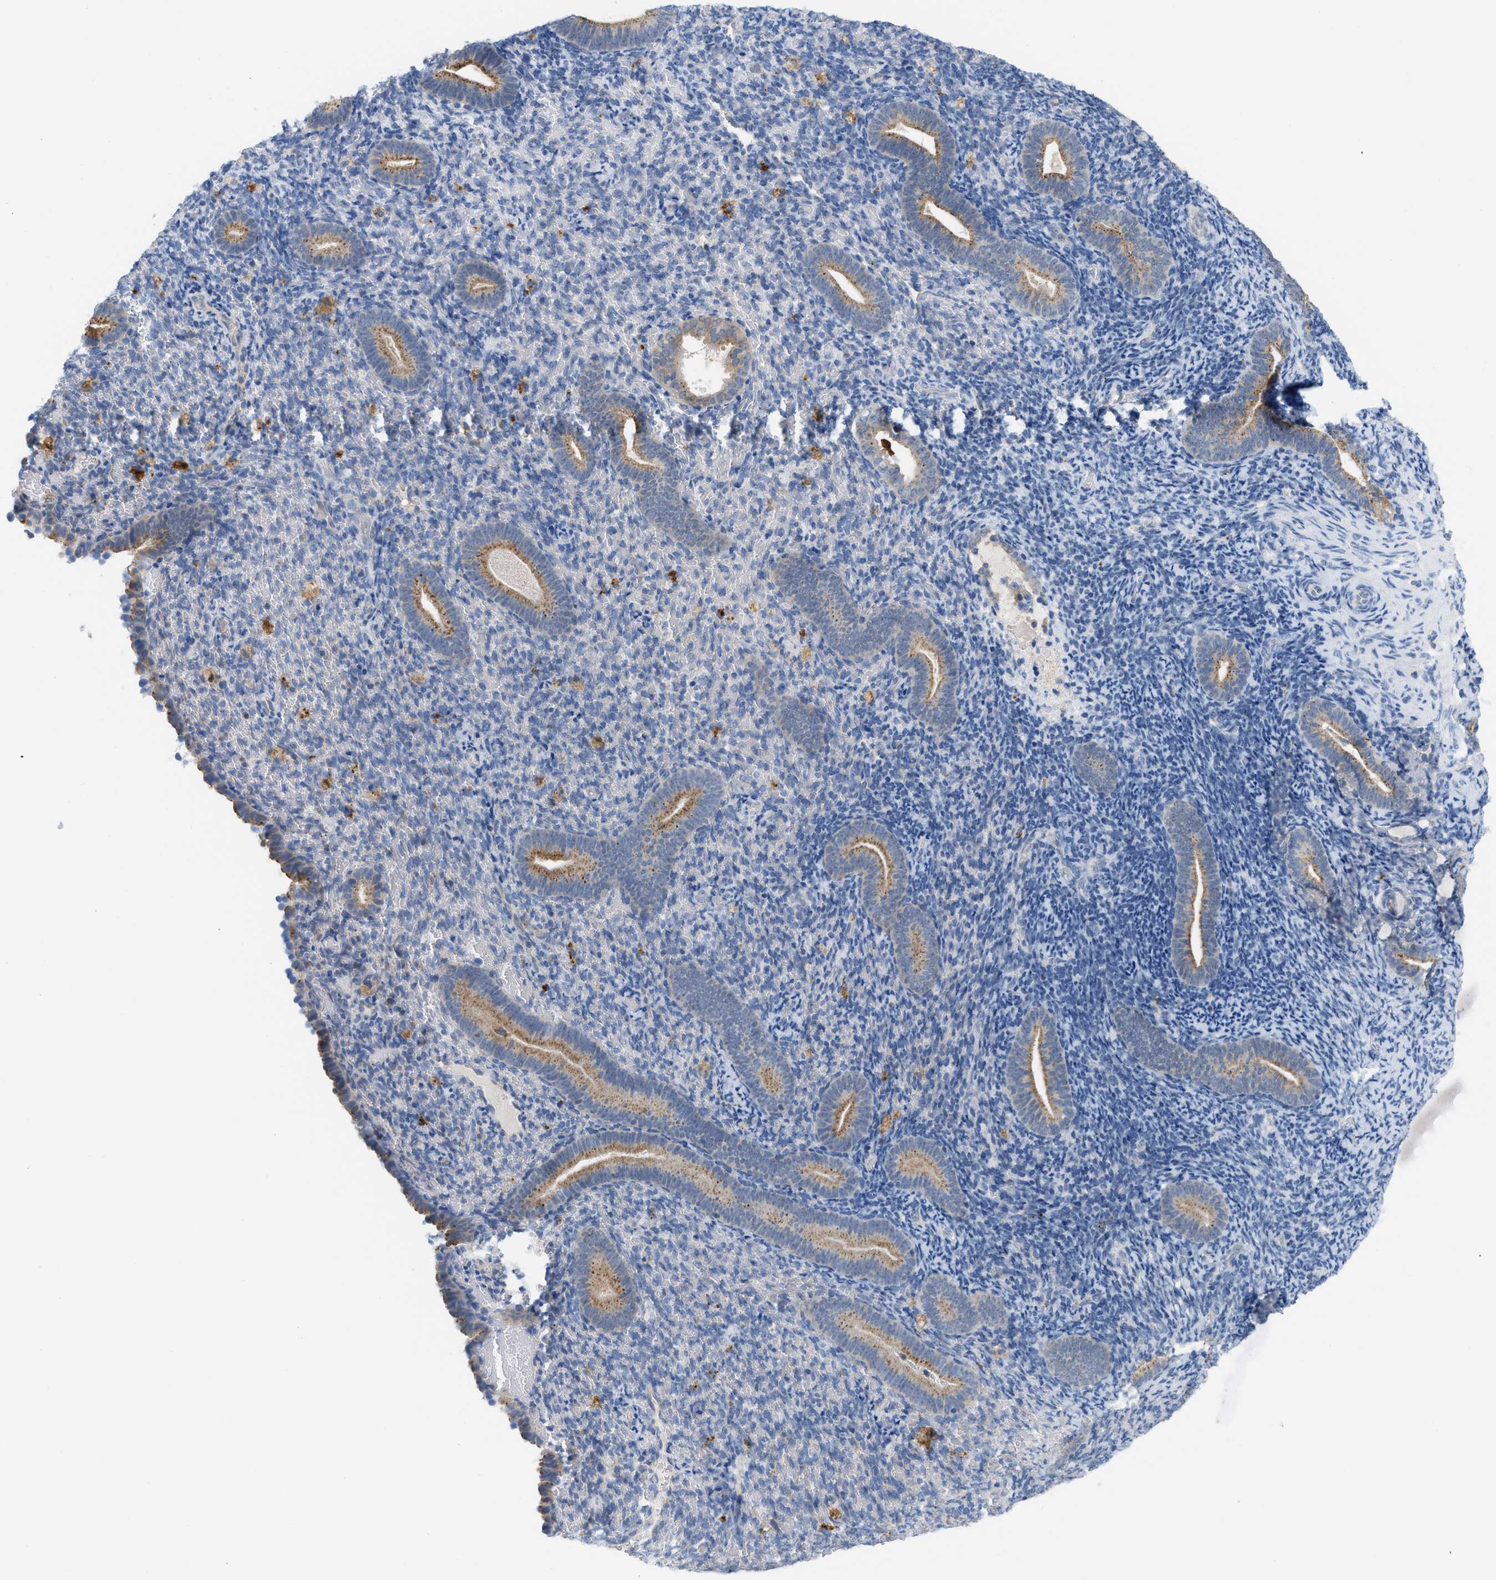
{"staining": {"intensity": "negative", "quantity": "none", "location": "none"}, "tissue": "endometrium", "cell_type": "Cells in endometrial stroma", "image_type": "normal", "snomed": [{"axis": "morphology", "description": "Normal tissue, NOS"}, {"axis": "topography", "description": "Endometrium"}], "caption": "The image shows no significant positivity in cells in endometrial stroma of endometrium. (Brightfield microscopy of DAB immunohistochemistry (IHC) at high magnification).", "gene": "CSTB", "patient": {"sex": "female", "age": 51}}